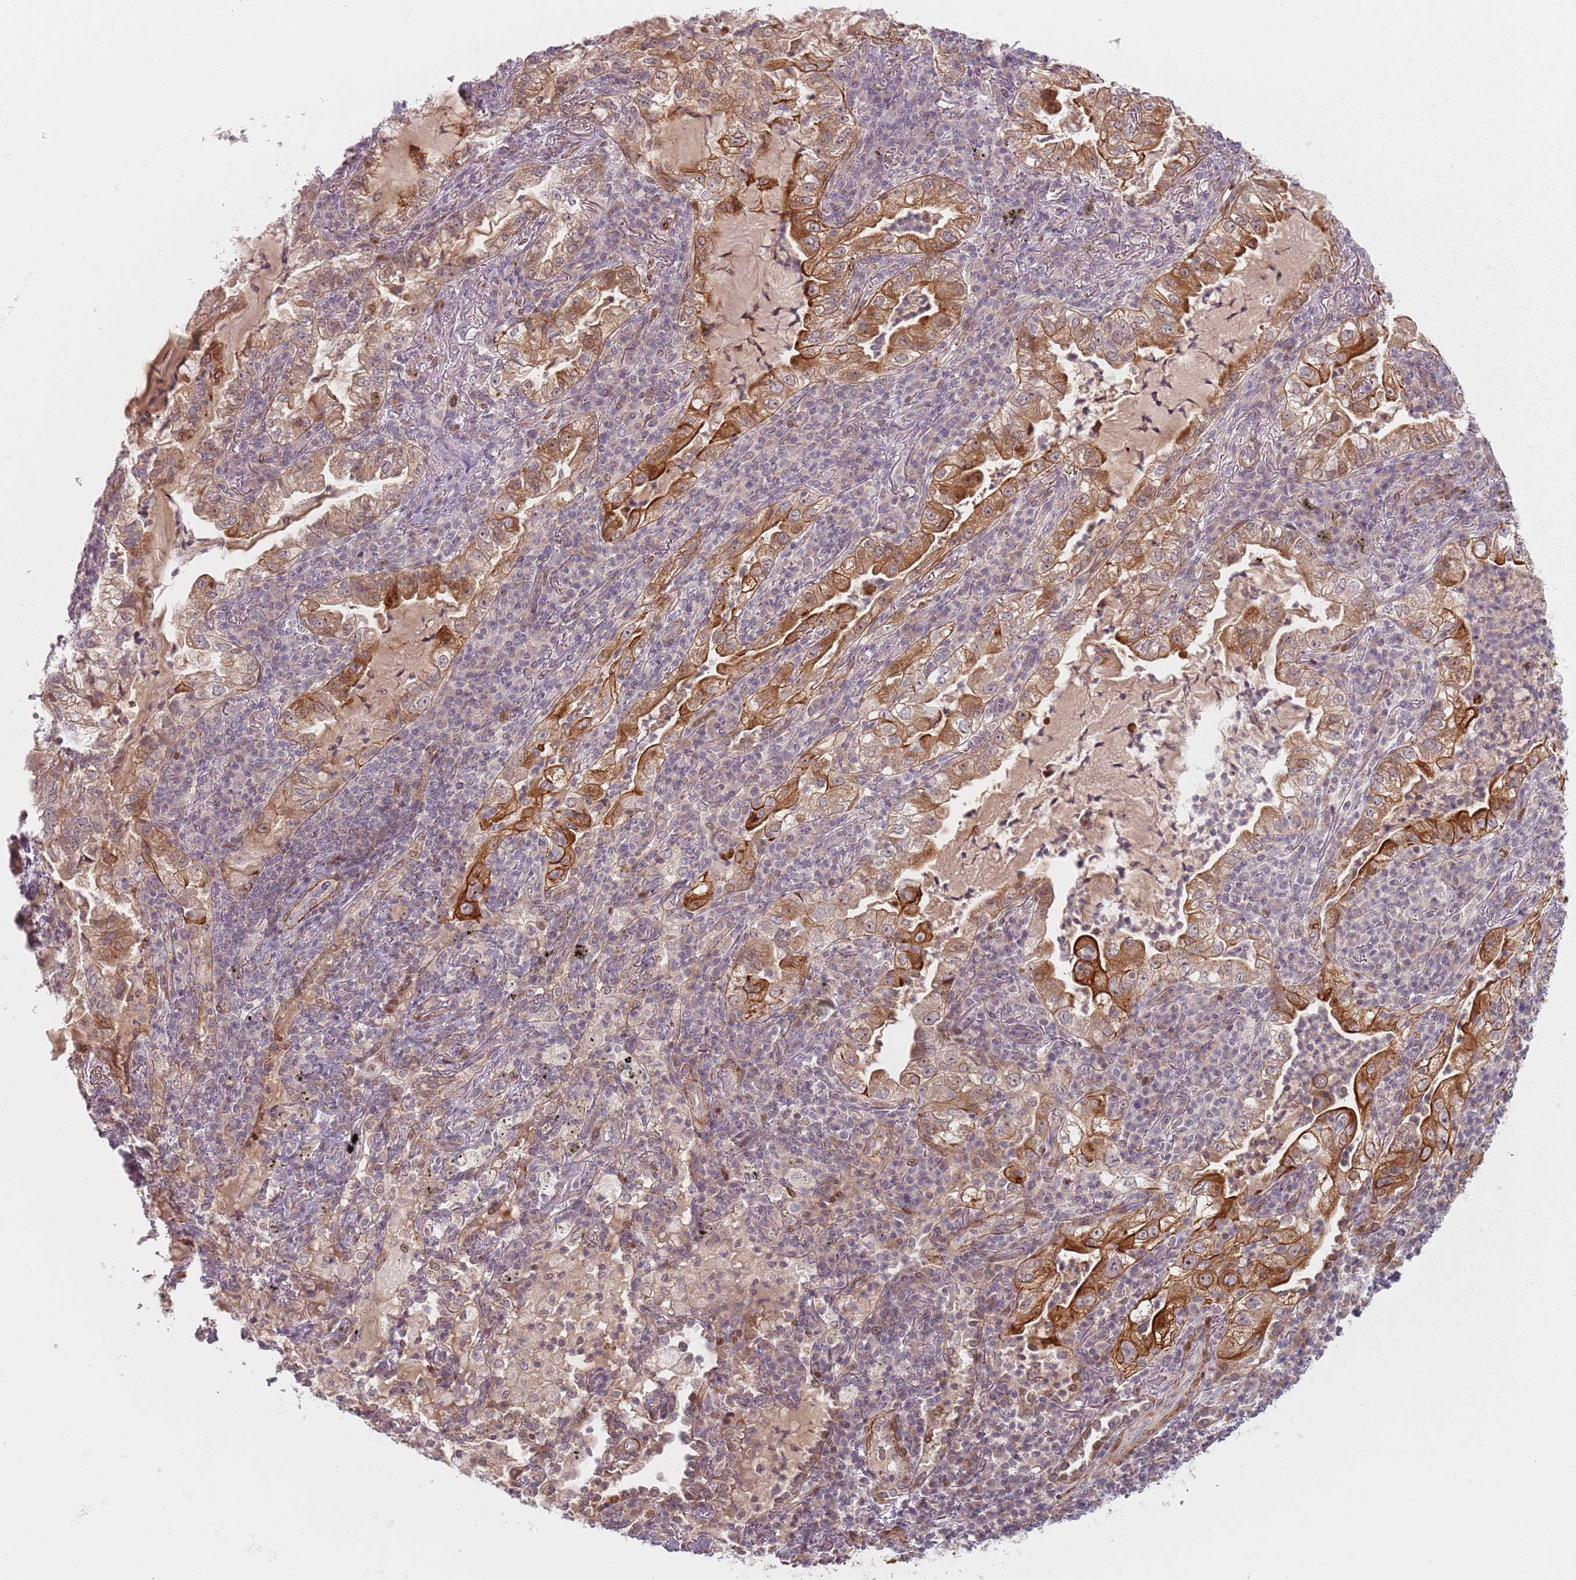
{"staining": {"intensity": "strong", "quantity": "25%-75%", "location": "cytoplasmic/membranous"}, "tissue": "lung cancer", "cell_type": "Tumor cells", "image_type": "cancer", "snomed": [{"axis": "morphology", "description": "Adenocarcinoma, NOS"}, {"axis": "topography", "description": "Lung"}], "caption": "Approximately 25%-75% of tumor cells in adenocarcinoma (lung) reveal strong cytoplasmic/membranous protein expression as visualized by brown immunohistochemical staining.", "gene": "RPS6KA2", "patient": {"sex": "female", "age": 73}}